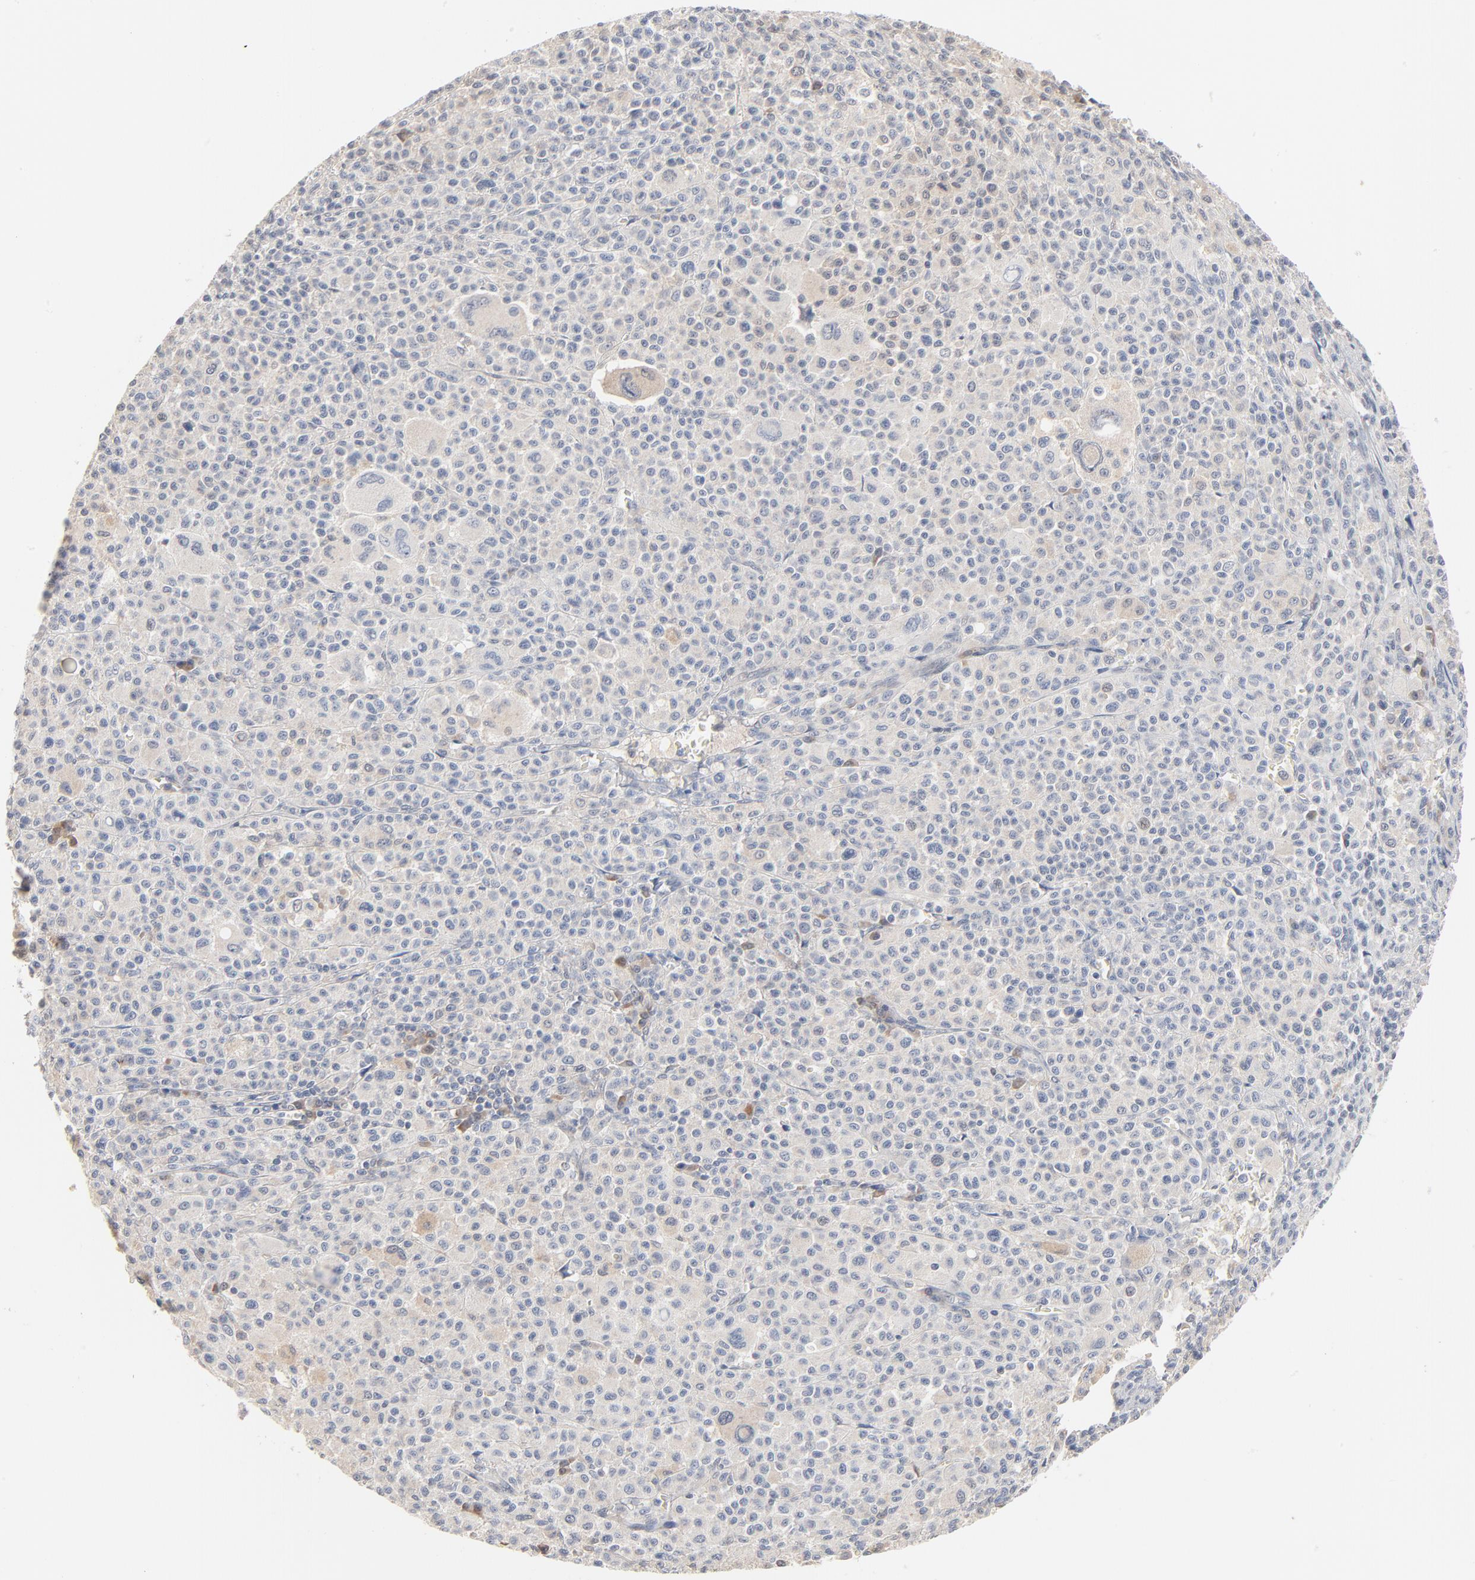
{"staining": {"intensity": "weak", "quantity": "<25%", "location": "cytoplasmic/membranous"}, "tissue": "melanoma", "cell_type": "Tumor cells", "image_type": "cancer", "snomed": [{"axis": "morphology", "description": "Malignant melanoma, Metastatic site"}, {"axis": "topography", "description": "Skin"}], "caption": "DAB (3,3'-diaminobenzidine) immunohistochemical staining of malignant melanoma (metastatic site) exhibits no significant expression in tumor cells. (DAB IHC visualized using brightfield microscopy, high magnification).", "gene": "EPCAM", "patient": {"sex": "female", "age": 74}}